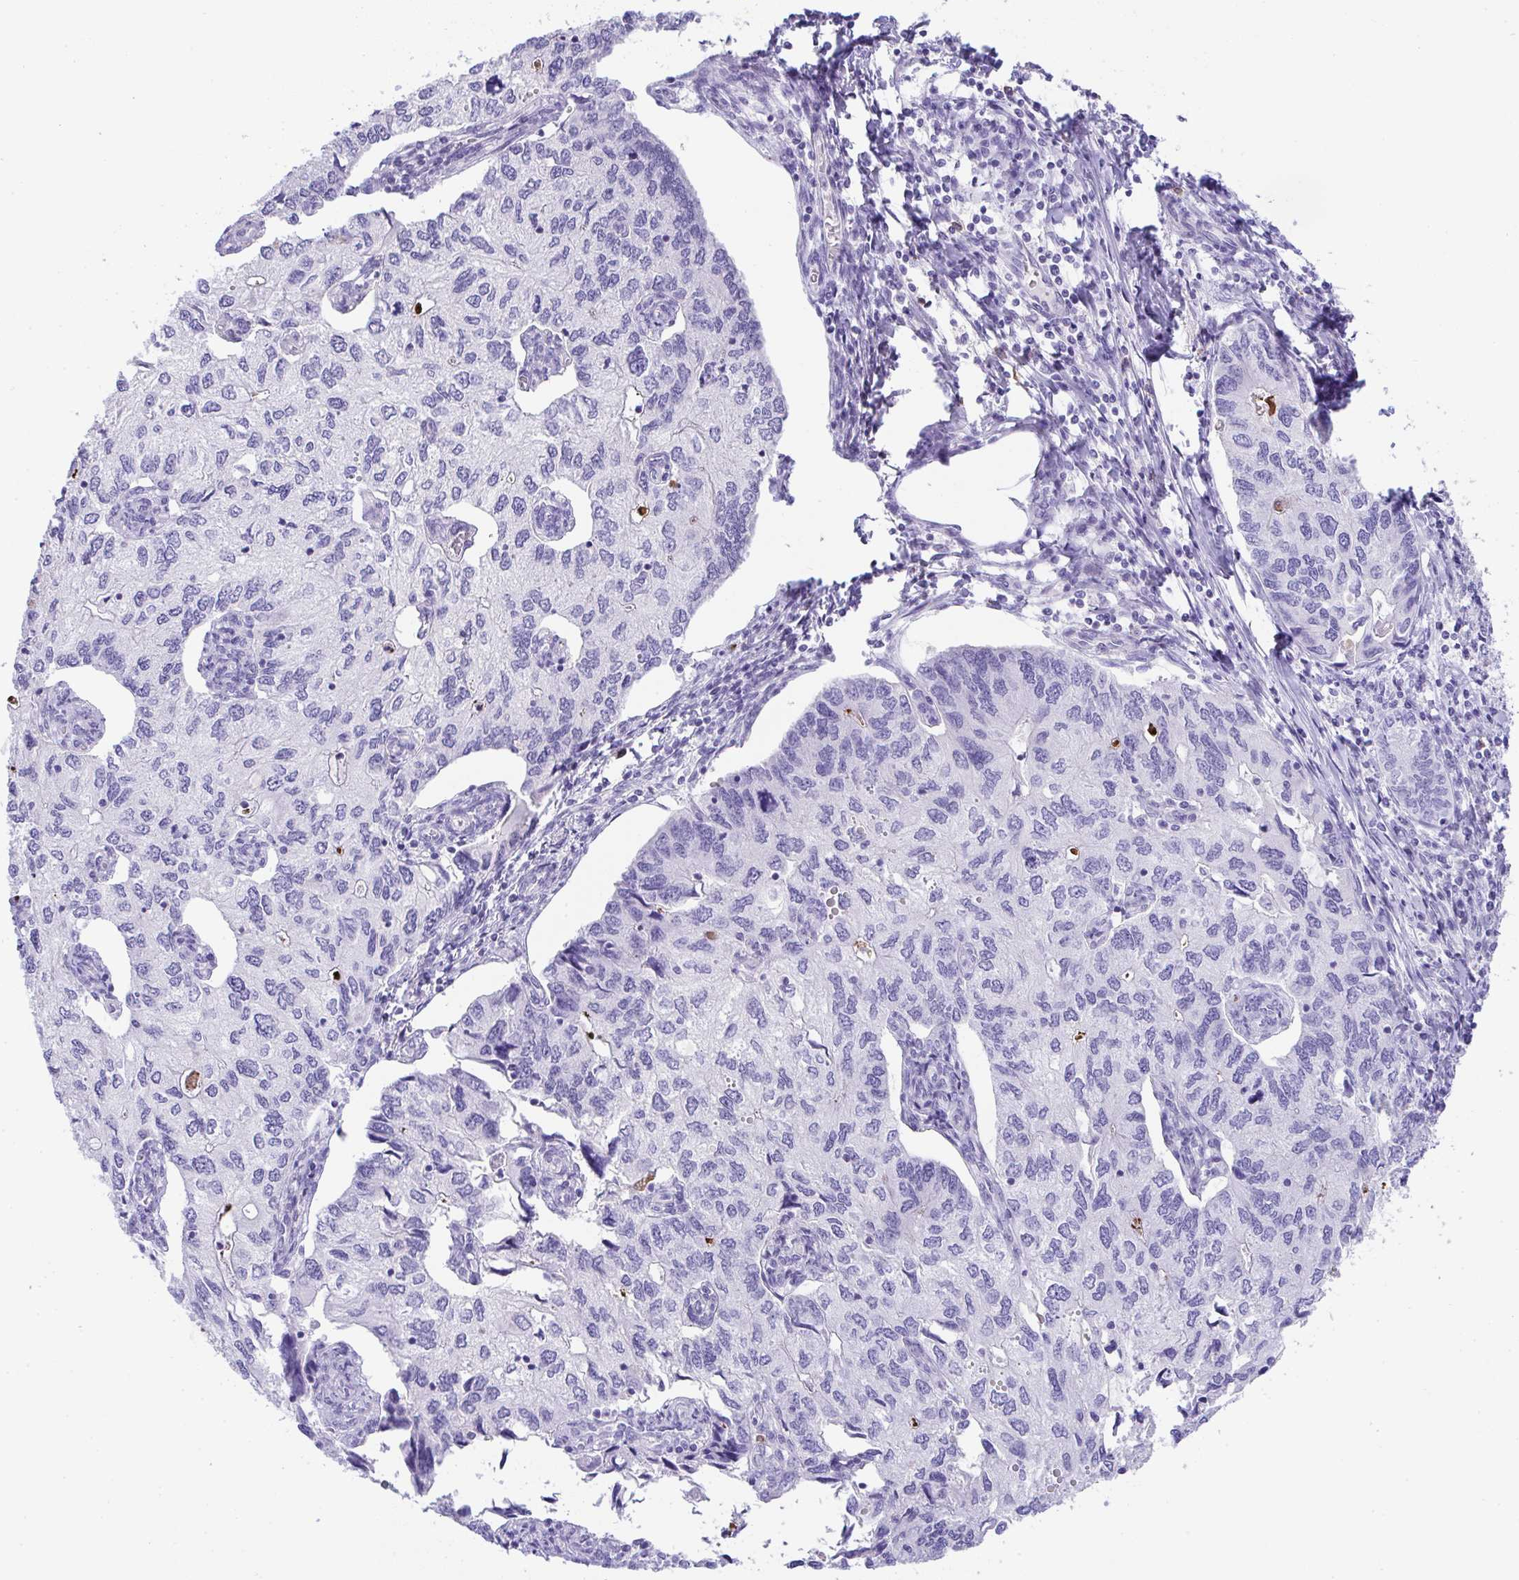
{"staining": {"intensity": "negative", "quantity": "none", "location": "none"}, "tissue": "endometrial cancer", "cell_type": "Tumor cells", "image_type": "cancer", "snomed": [{"axis": "morphology", "description": "Carcinoma, NOS"}, {"axis": "topography", "description": "Uterus"}], "caption": "High magnification brightfield microscopy of endometrial cancer (carcinoma) stained with DAB (brown) and counterstained with hematoxylin (blue): tumor cells show no significant expression.", "gene": "KMT2E", "patient": {"sex": "female", "age": 76}}